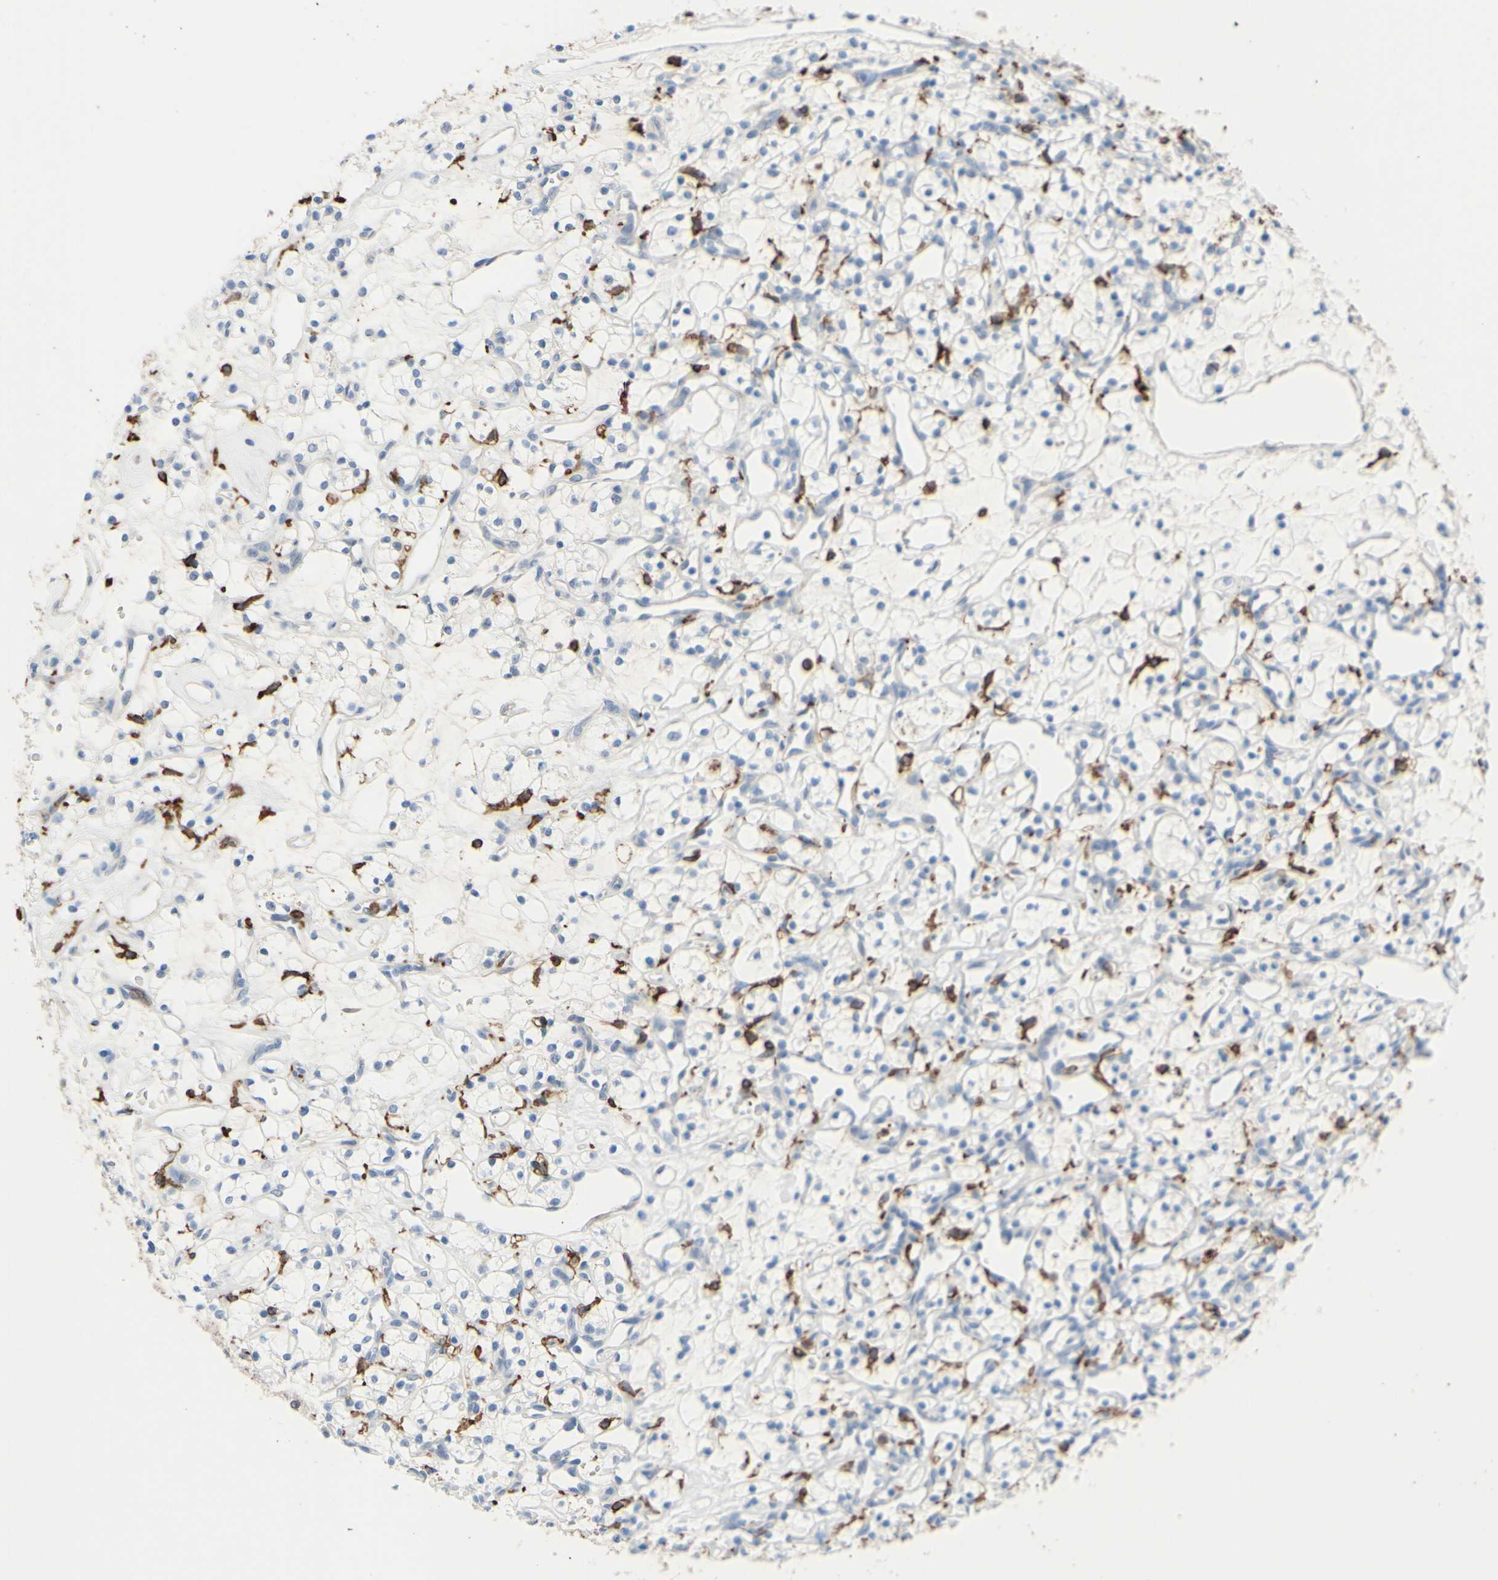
{"staining": {"intensity": "negative", "quantity": "none", "location": "none"}, "tissue": "renal cancer", "cell_type": "Tumor cells", "image_type": "cancer", "snomed": [{"axis": "morphology", "description": "Adenocarcinoma, NOS"}, {"axis": "topography", "description": "Kidney"}], "caption": "This is an immunohistochemistry (IHC) image of human renal cancer (adenocarcinoma). There is no staining in tumor cells.", "gene": "FCGR2A", "patient": {"sex": "female", "age": 60}}